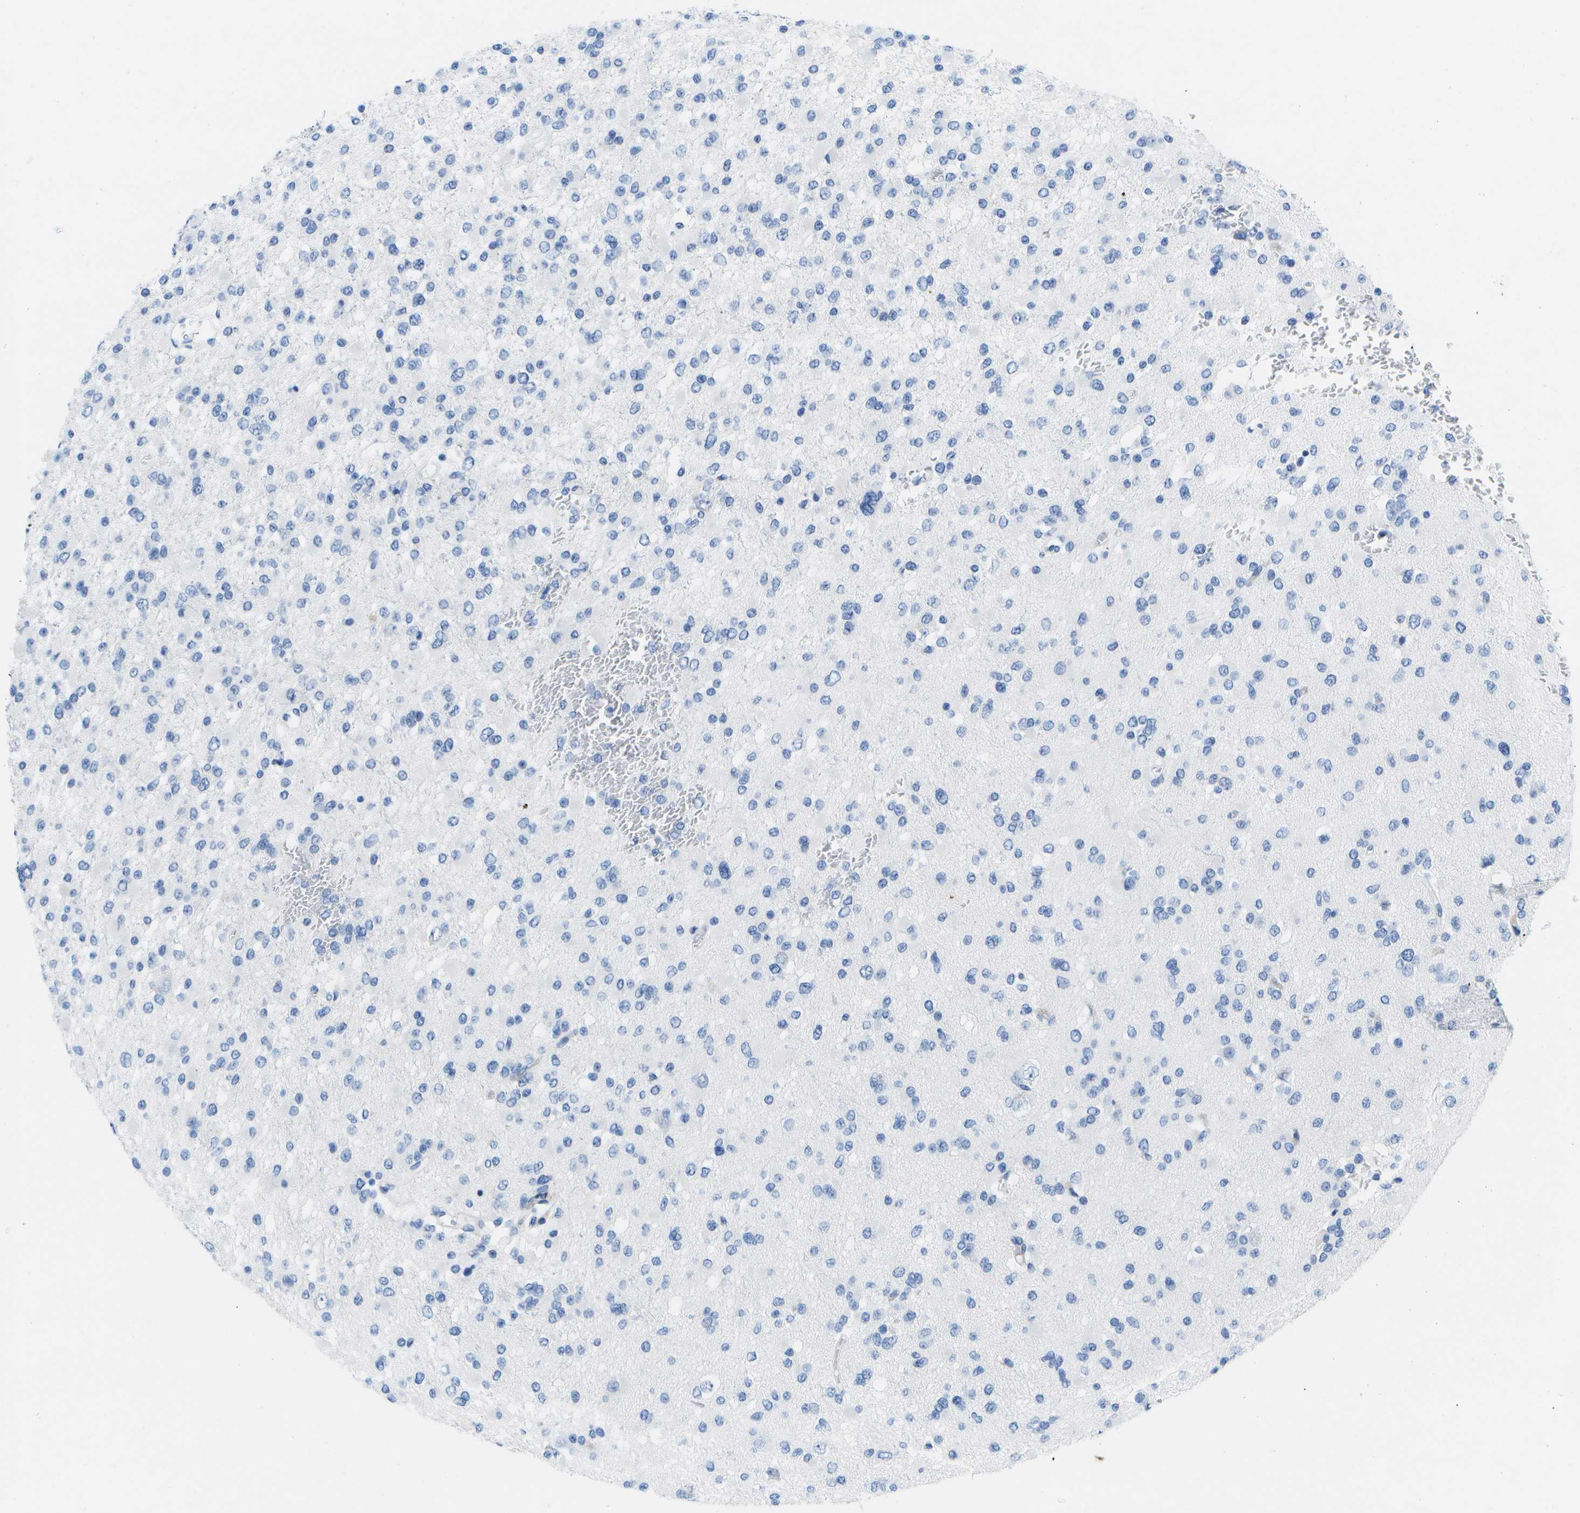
{"staining": {"intensity": "negative", "quantity": "none", "location": "none"}, "tissue": "glioma", "cell_type": "Tumor cells", "image_type": "cancer", "snomed": [{"axis": "morphology", "description": "Glioma, malignant, Low grade"}, {"axis": "topography", "description": "Brain"}], "caption": "Photomicrograph shows no protein positivity in tumor cells of malignant glioma (low-grade) tissue.", "gene": "ADGRG6", "patient": {"sex": "female", "age": 22}}